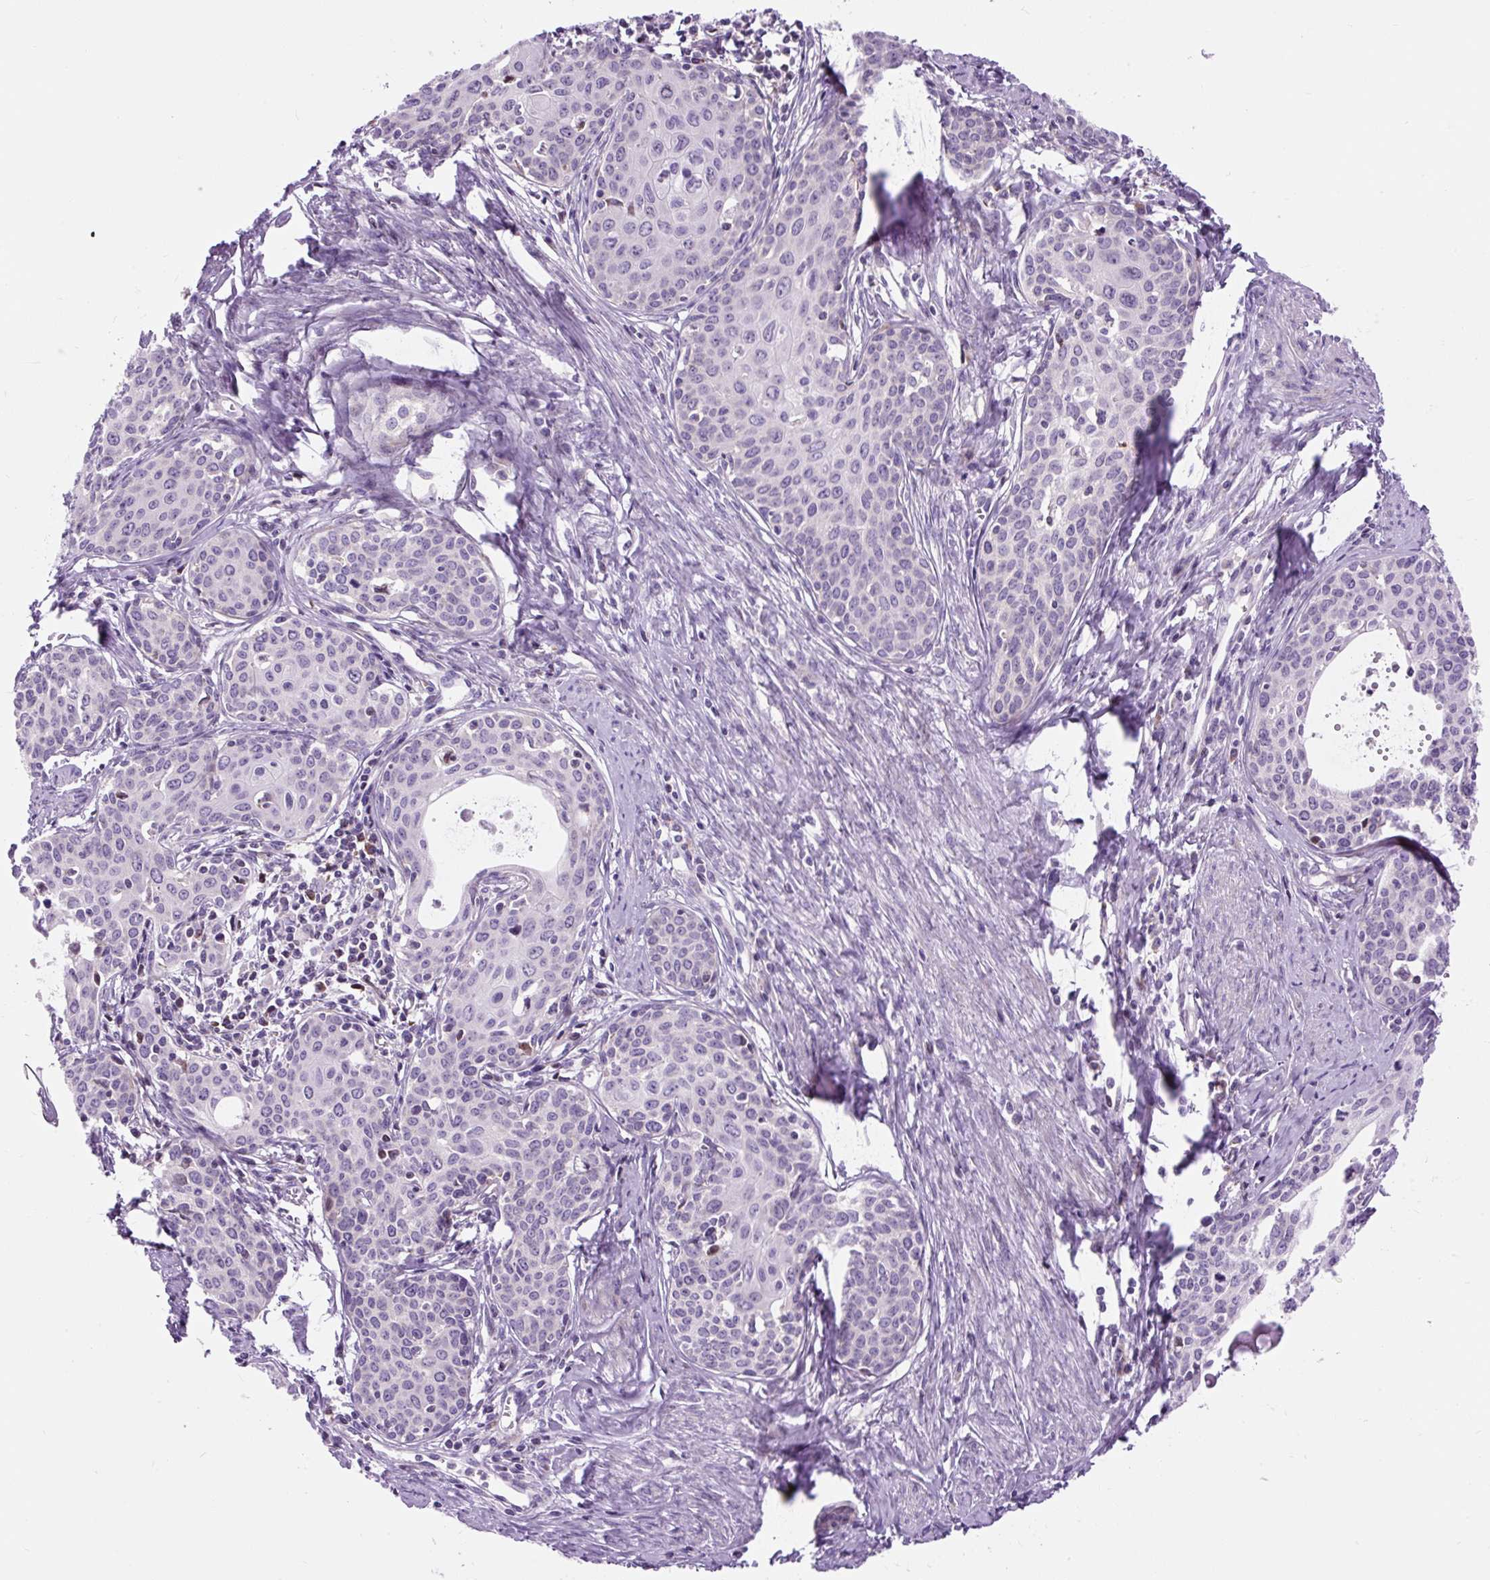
{"staining": {"intensity": "moderate", "quantity": "<25%", "location": "cytoplasmic/membranous"}, "tissue": "cervical cancer", "cell_type": "Tumor cells", "image_type": "cancer", "snomed": [{"axis": "morphology", "description": "Squamous cell carcinoma, NOS"}, {"axis": "morphology", "description": "Adenocarcinoma, NOS"}, {"axis": "topography", "description": "Cervix"}], "caption": "Cervical adenocarcinoma stained for a protein displays moderate cytoplasmic/membranous positivity in tumor cells. The staining was performed using DAB, with brown indicating positive protein expression. Nuclei are stained blue with hematoxylin.", "gene": "CISD3", "patient": {"sex": "female", "age": 52}}